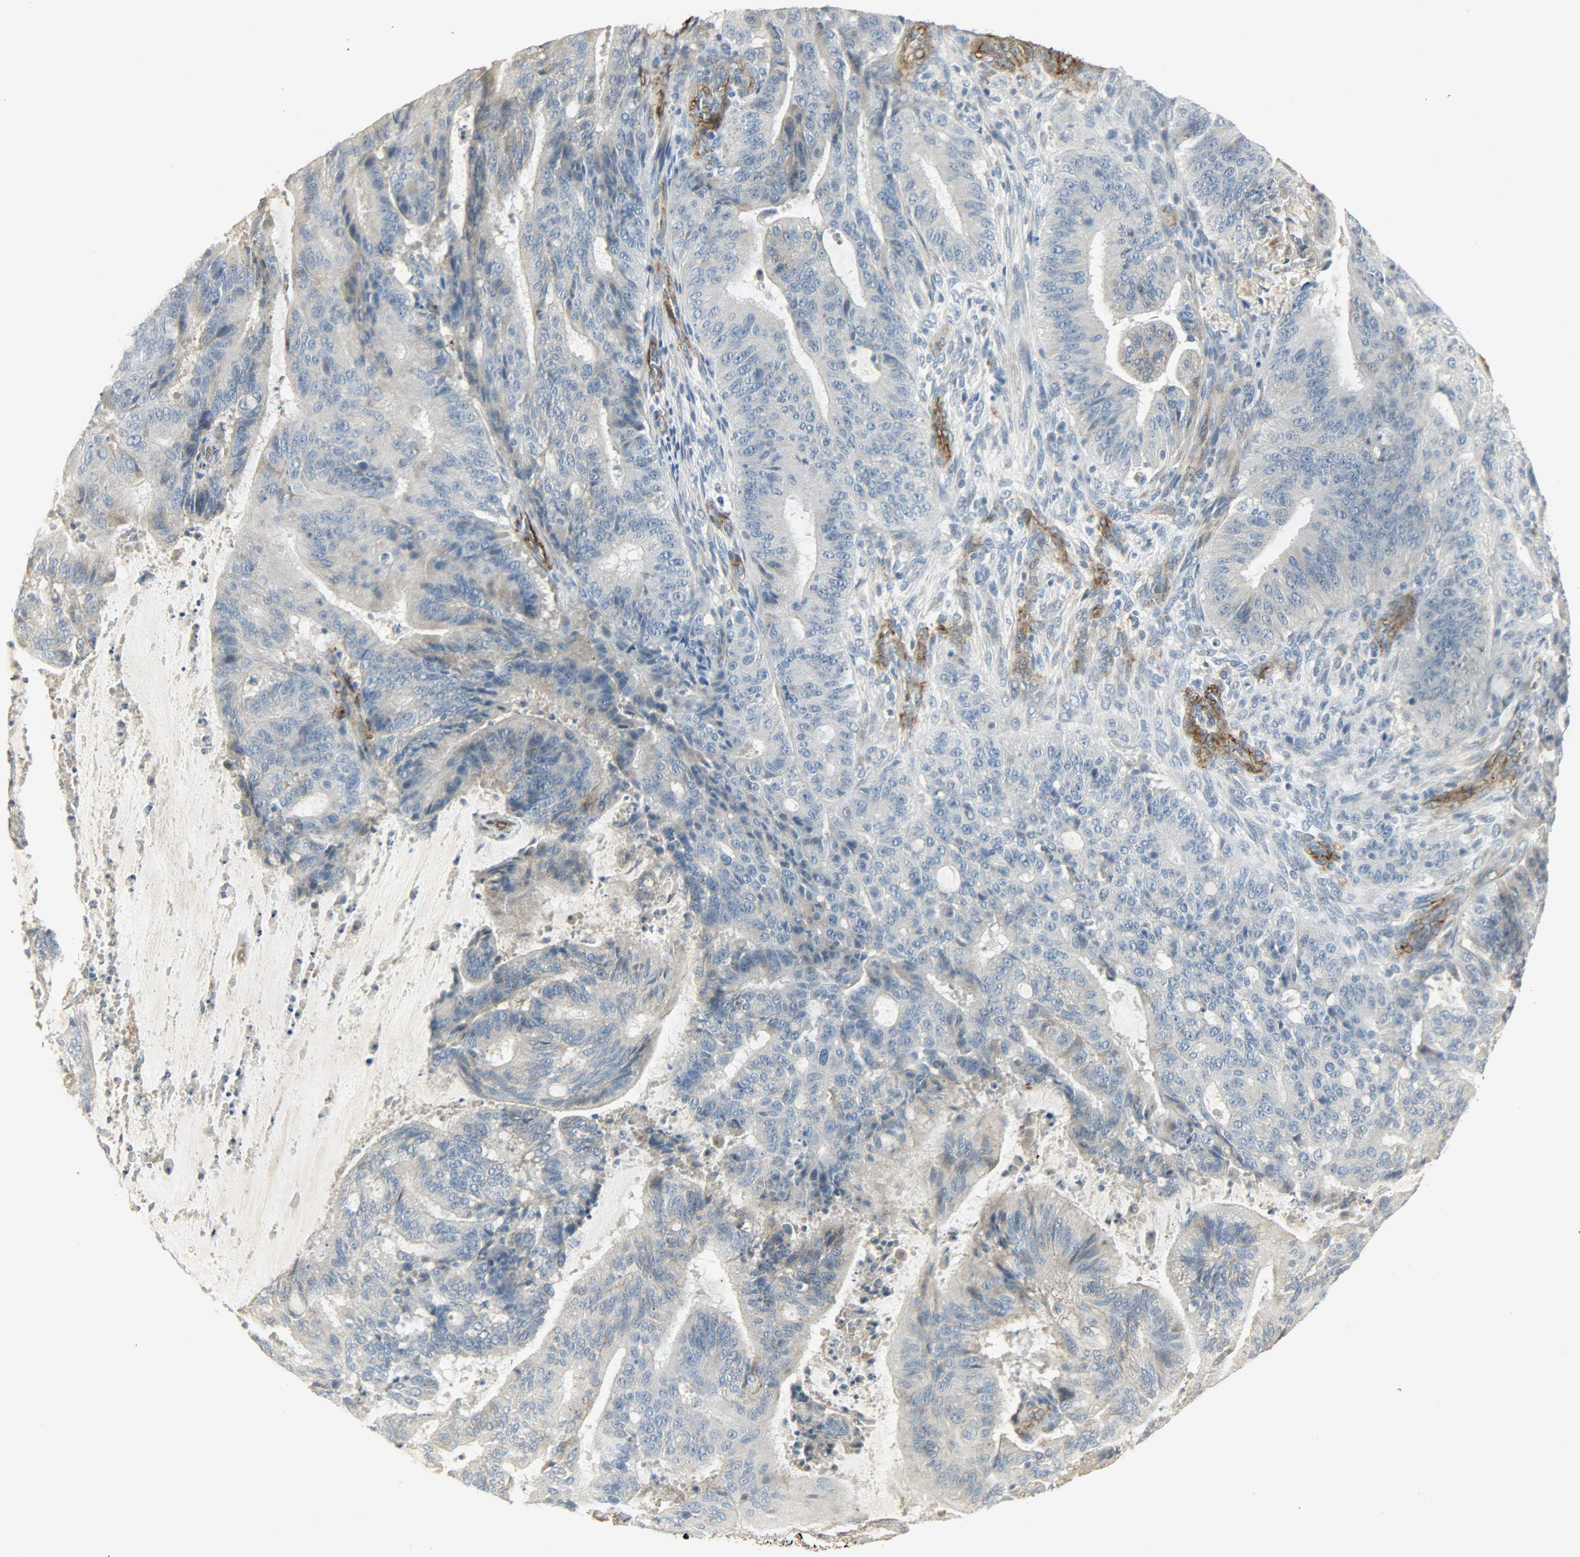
{"staining": {"intensity": "weak", "quantity": "<25%", "location": "cytoplasmic/membranous"}, "tissue": "liver cancer", "cell_type": "Tumor cells", "image_type": "cancer", "snomed": [{"axis": "morphology", "description": "Cholangiocarcinoma"}, {"axis": "topography", "description": "Liver"}], "caption": "Human cholangiocarcinoma (liver) stained for a protein using immunohistochemistry (IHC) exhibits no expression in tumor cells.", "gene": "ENPEP", "patient": {"sex": "female", "age": 73}}